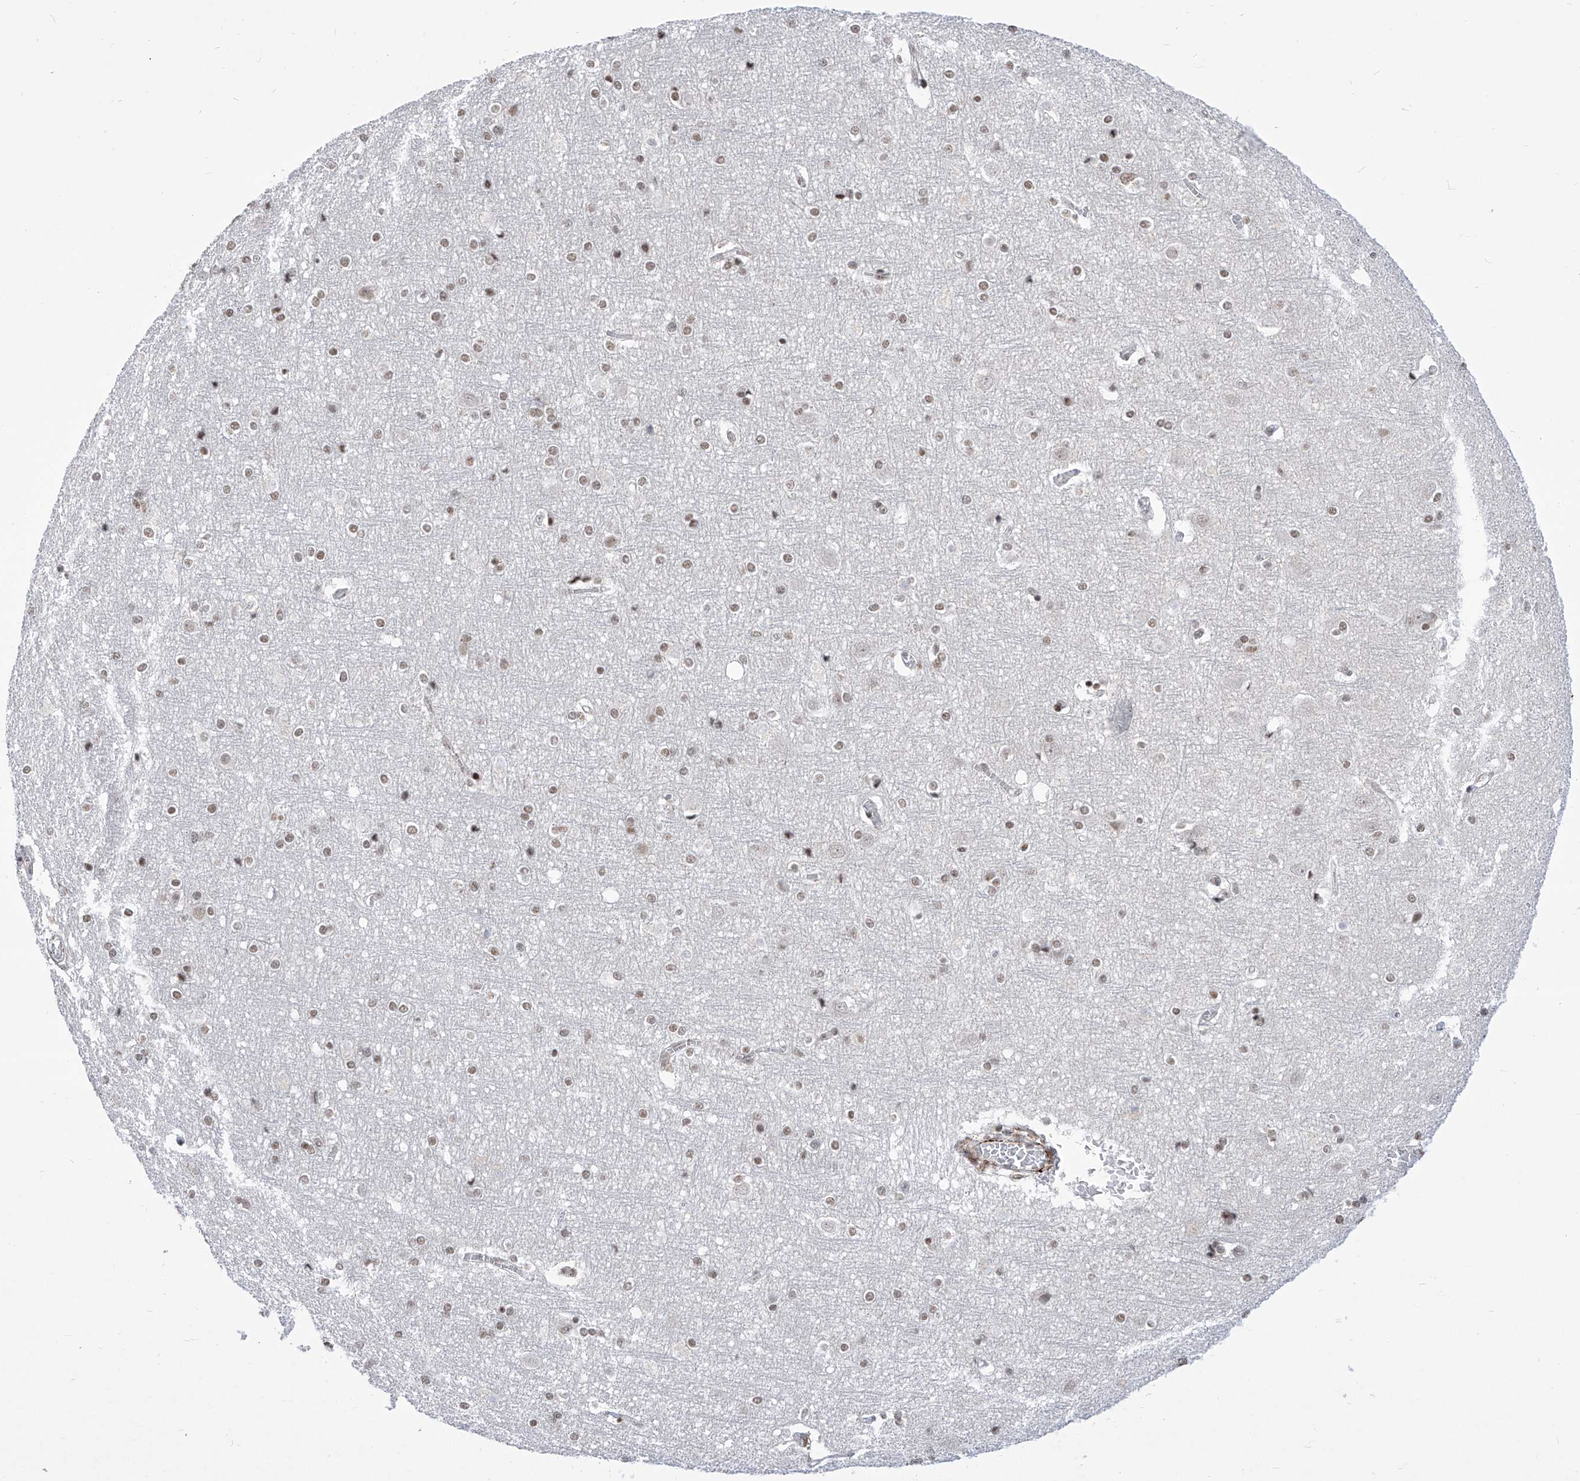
{"staining": {"intensity": "negative", "quantity": "none", "location": "none"}, "tissue": "cerebral cortex", "cell_type": "Endothelial cells", "image_type": "normal", "snomed": [{"axis": "morphology", "description": "Normal tissue, NOS"}, {"axis": "topography", "description": "Cerebral cortex"}], "caption": "DAB immunohistochemical staining of benign cerebral cortex exhibits no significant expression in endothelial cells.", "gene": "CEP290", "patient": {"sex": "male", "age": 54}}